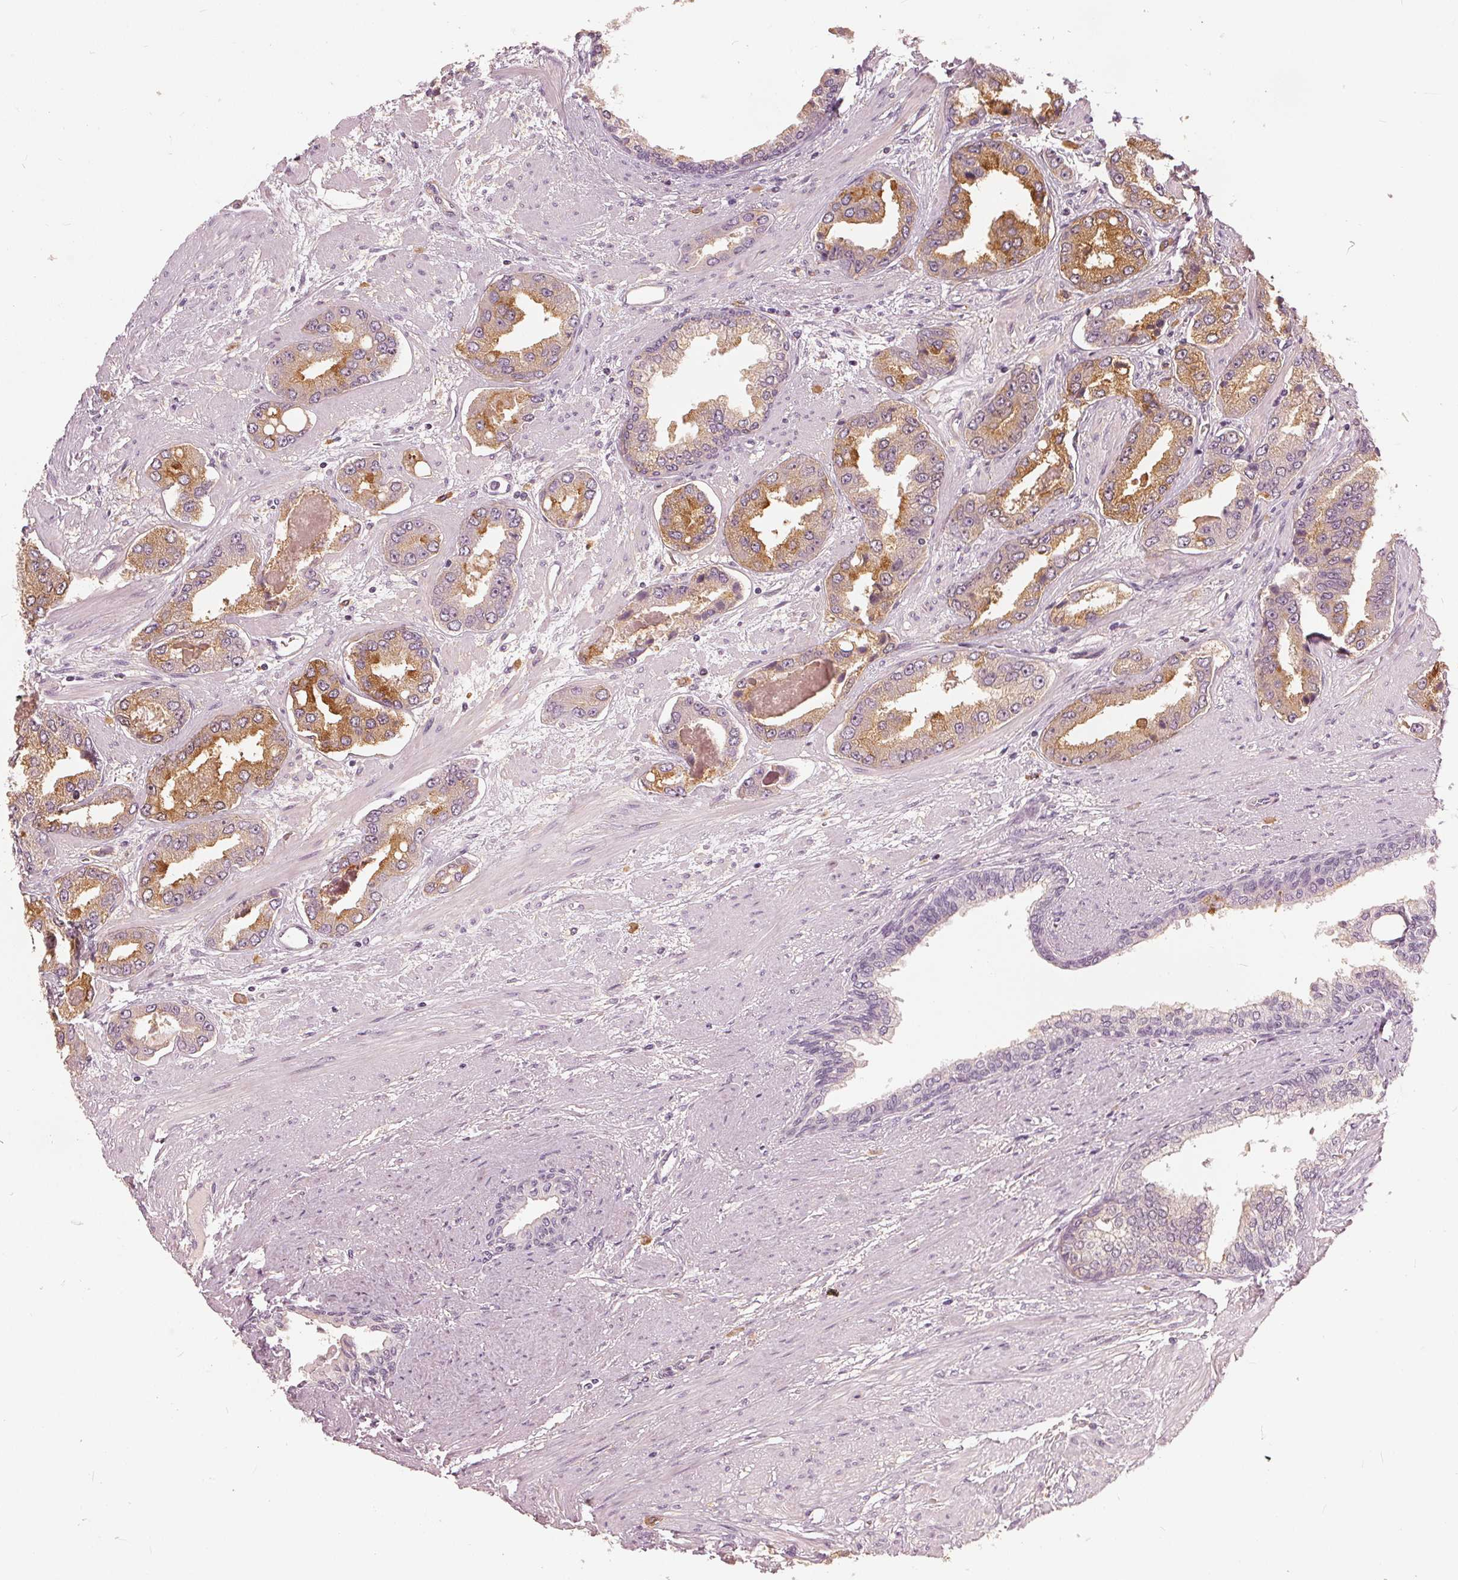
{"staining": {"intensity": "moderate", "quantity": ">75%", "location": "cytoplasmic/membranous"}, "tissue": "prostate cancer", "cell_type": "Tumor cells", "image_type": "cancer", "snomed": [{"axis": "morphology", "description": "Adenocarcinoma, Low grade"}, {"axis": "topography", "description": "Prostate"}], "caption": "Moderate cytoplasmic/membranous positivity for a protein is appreciated in about >75% of tumor cells of prostate cancer using IHC.", "gene": "KLK13", "patient": {"sex": "male", "age": 60}}